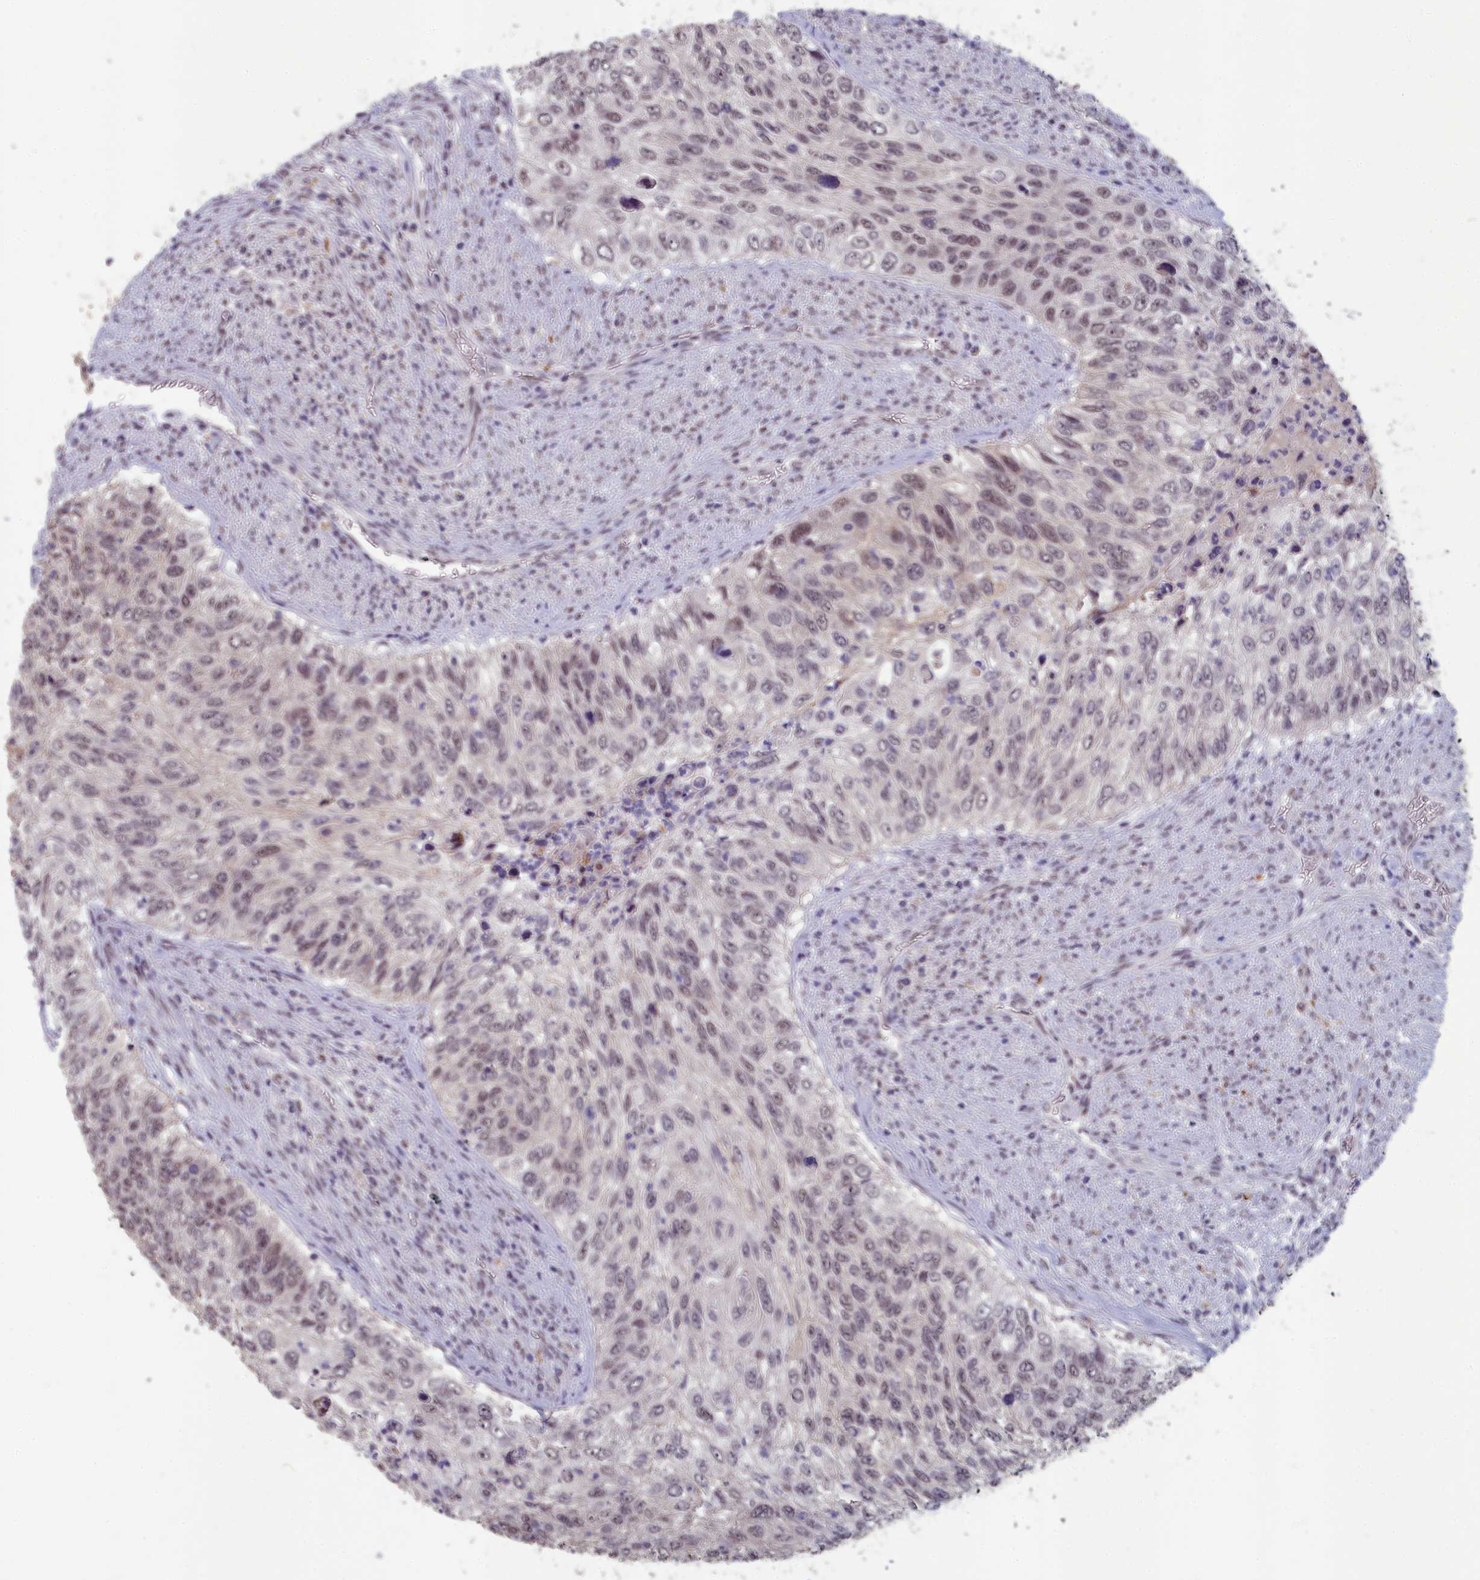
{"staining": {"intensity": "weak", "quantity": ">75%", "location": "nuclear"}, "tissue": "urothelial cancer", "cell_type": "Tumor cells", "image_type": "cancer", "snomed": [{"axis": "morphology", "description": "Urothelial carcinoma, High grade"}, {"axis": "topography", "description": "Urinary bladder"}], "caption": "The image displays a brown stain indicating the presence of a protein in the nuclear of tumor cells in urothelial cancer.", "gene": "MT-CO3", "patient": {"sex": "female", "age": 60}}